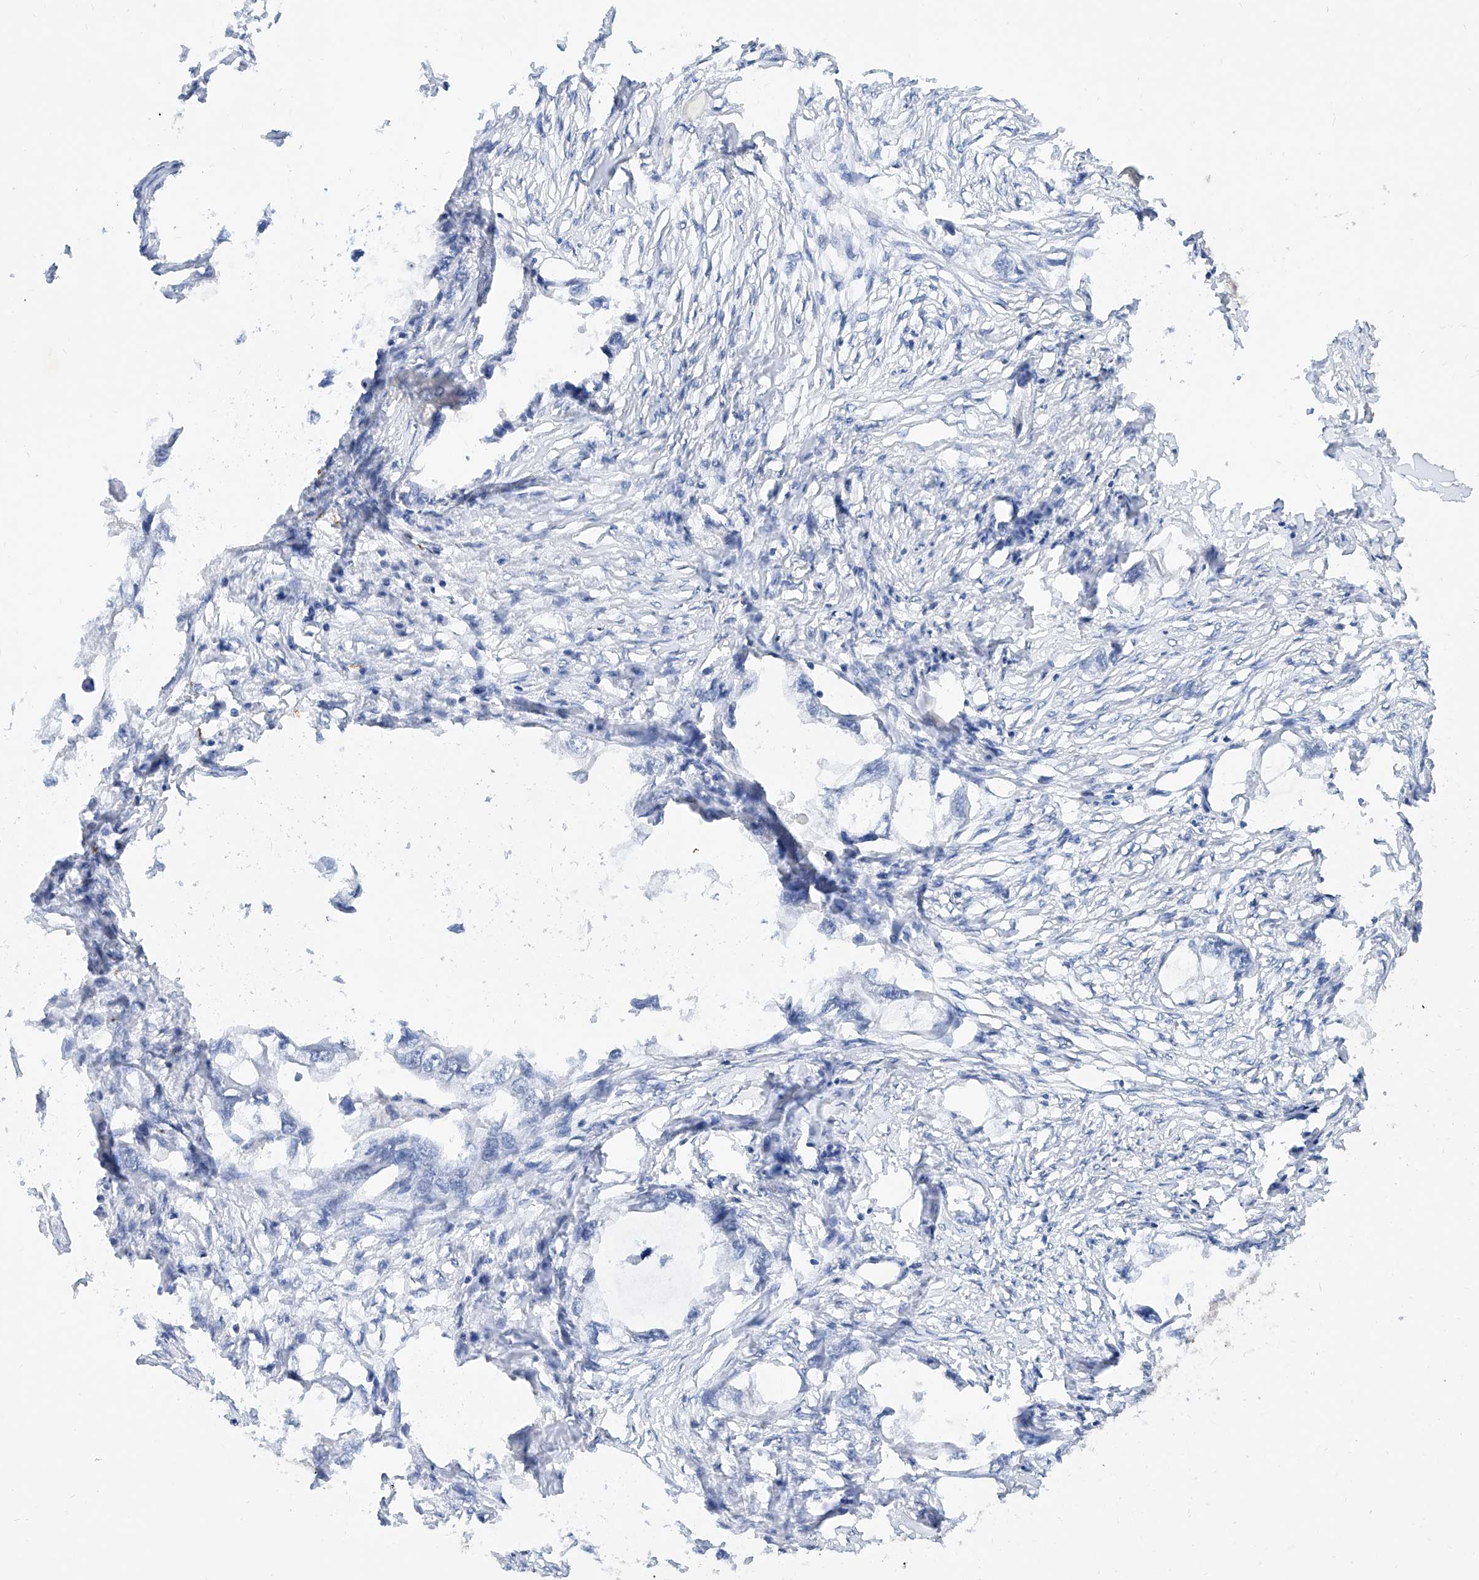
{"staining": {"intensity": "negative", "quantity": "none", "location": "none"}, "tissue": "endometrial cancer", "cell_type": "Tumor cells", "image_type": "cancer", "snomed": [{"axis": "morphology", "description": "Adenocarcinoma, NOS"}, {"axis": "morphology", "description": "Adenocarcinoma, metastatic, NOS"}, {"axis": "topography", "description": "Adipose tissue"}, {"axis": "topography", "description": "Endometrium"}], "caption": "There is no significant staining in tumor cells of endometrial cancer (metastatic adenocarcinoma). (DAB (3,3'-diaminobenzidine) IHC, high magnification).", "gene": "BPTF", "patient": {"sex": "female", "age": 67}}